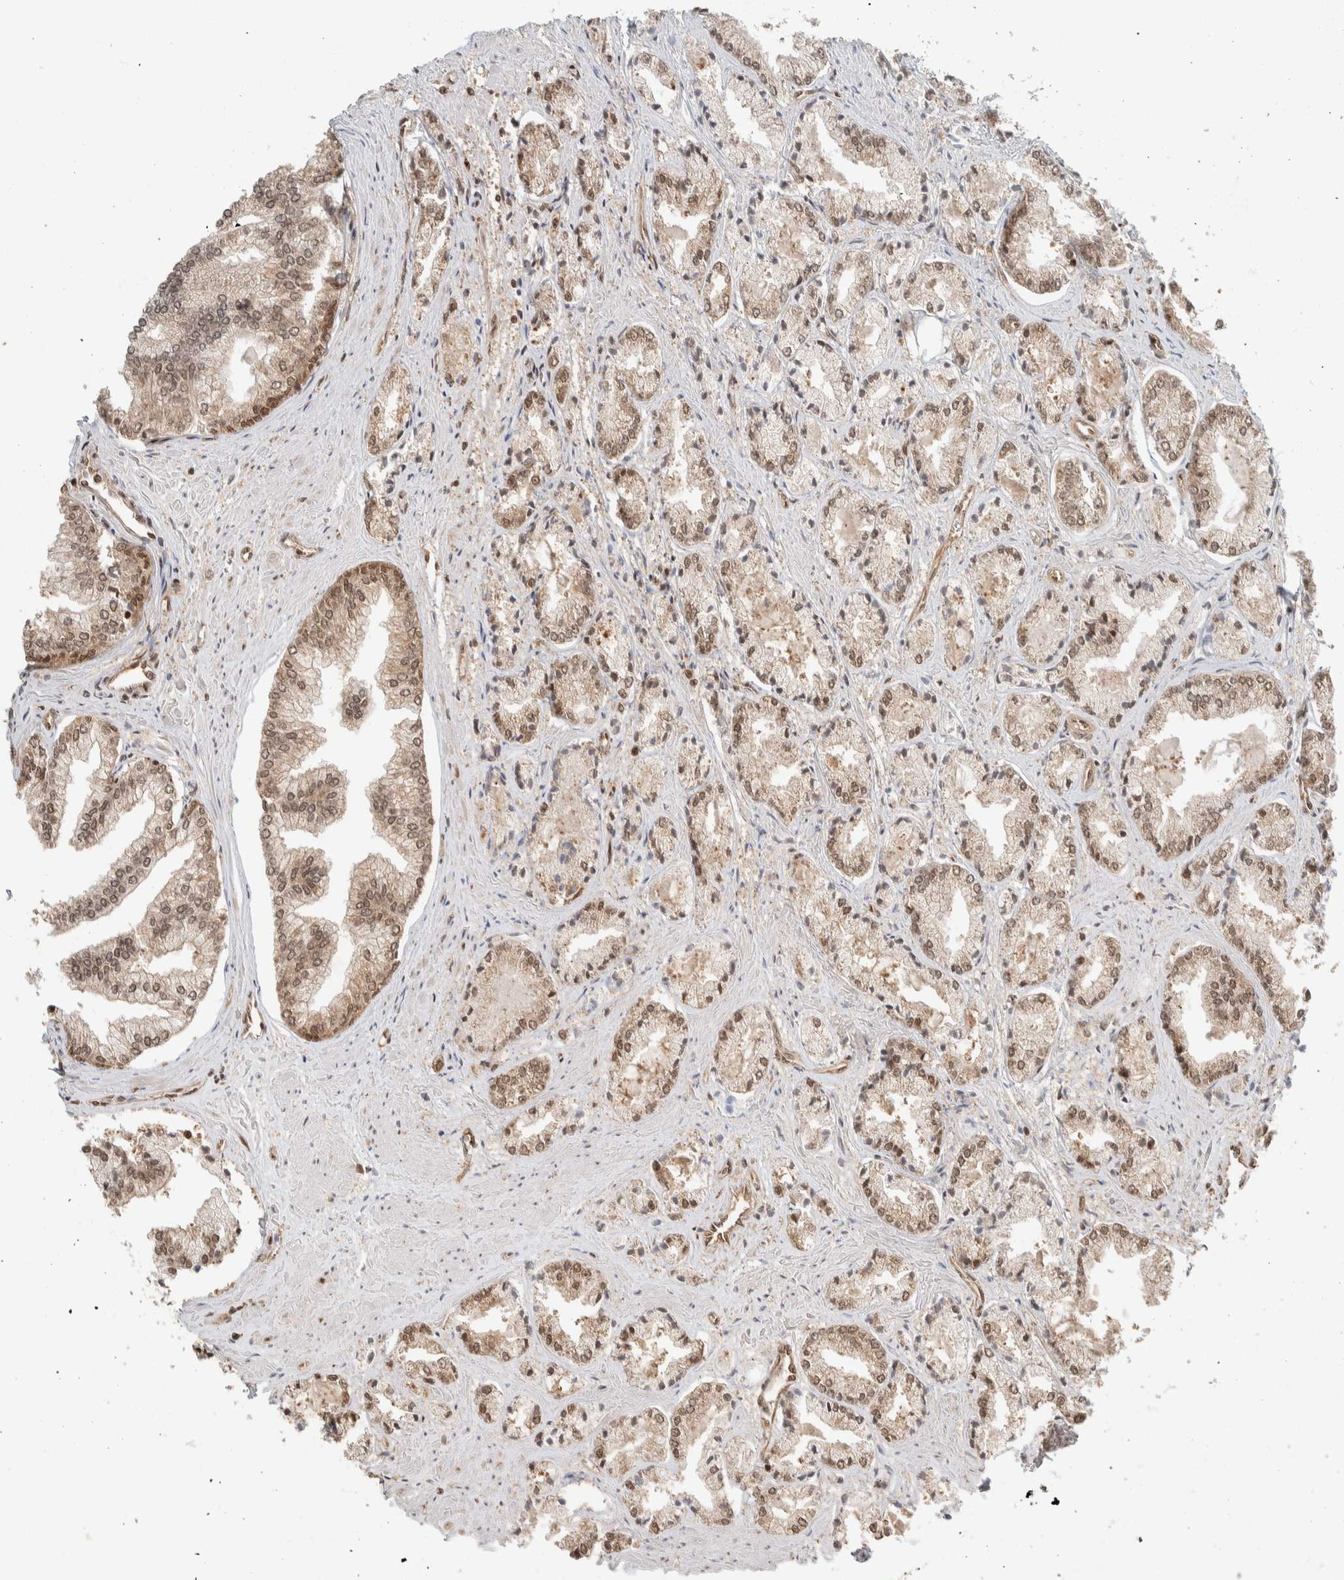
{"staining": {"intensity": "moderate", "quantity": ">75%", "location": "cytoplasmic/membranous,nuclear"}, "tissue": "prostate cancer", "cell_type": "Tumor cells", "image_type": "cancer", "snomed": [{"axis": "morphology", "description": "Adenocarcinoma, Low grade"}, {"axis": "topography", "description": "Prostate"}], "caption": "Prostate cancer (adenocarcinoma (low-grade)) tissue reveals moderate cytoplasmic/membranous and nuclear expression in approximately >75% of tumor cells", "gene": "ZBTB2", "patient": {"sex": "male", "age": 52}}